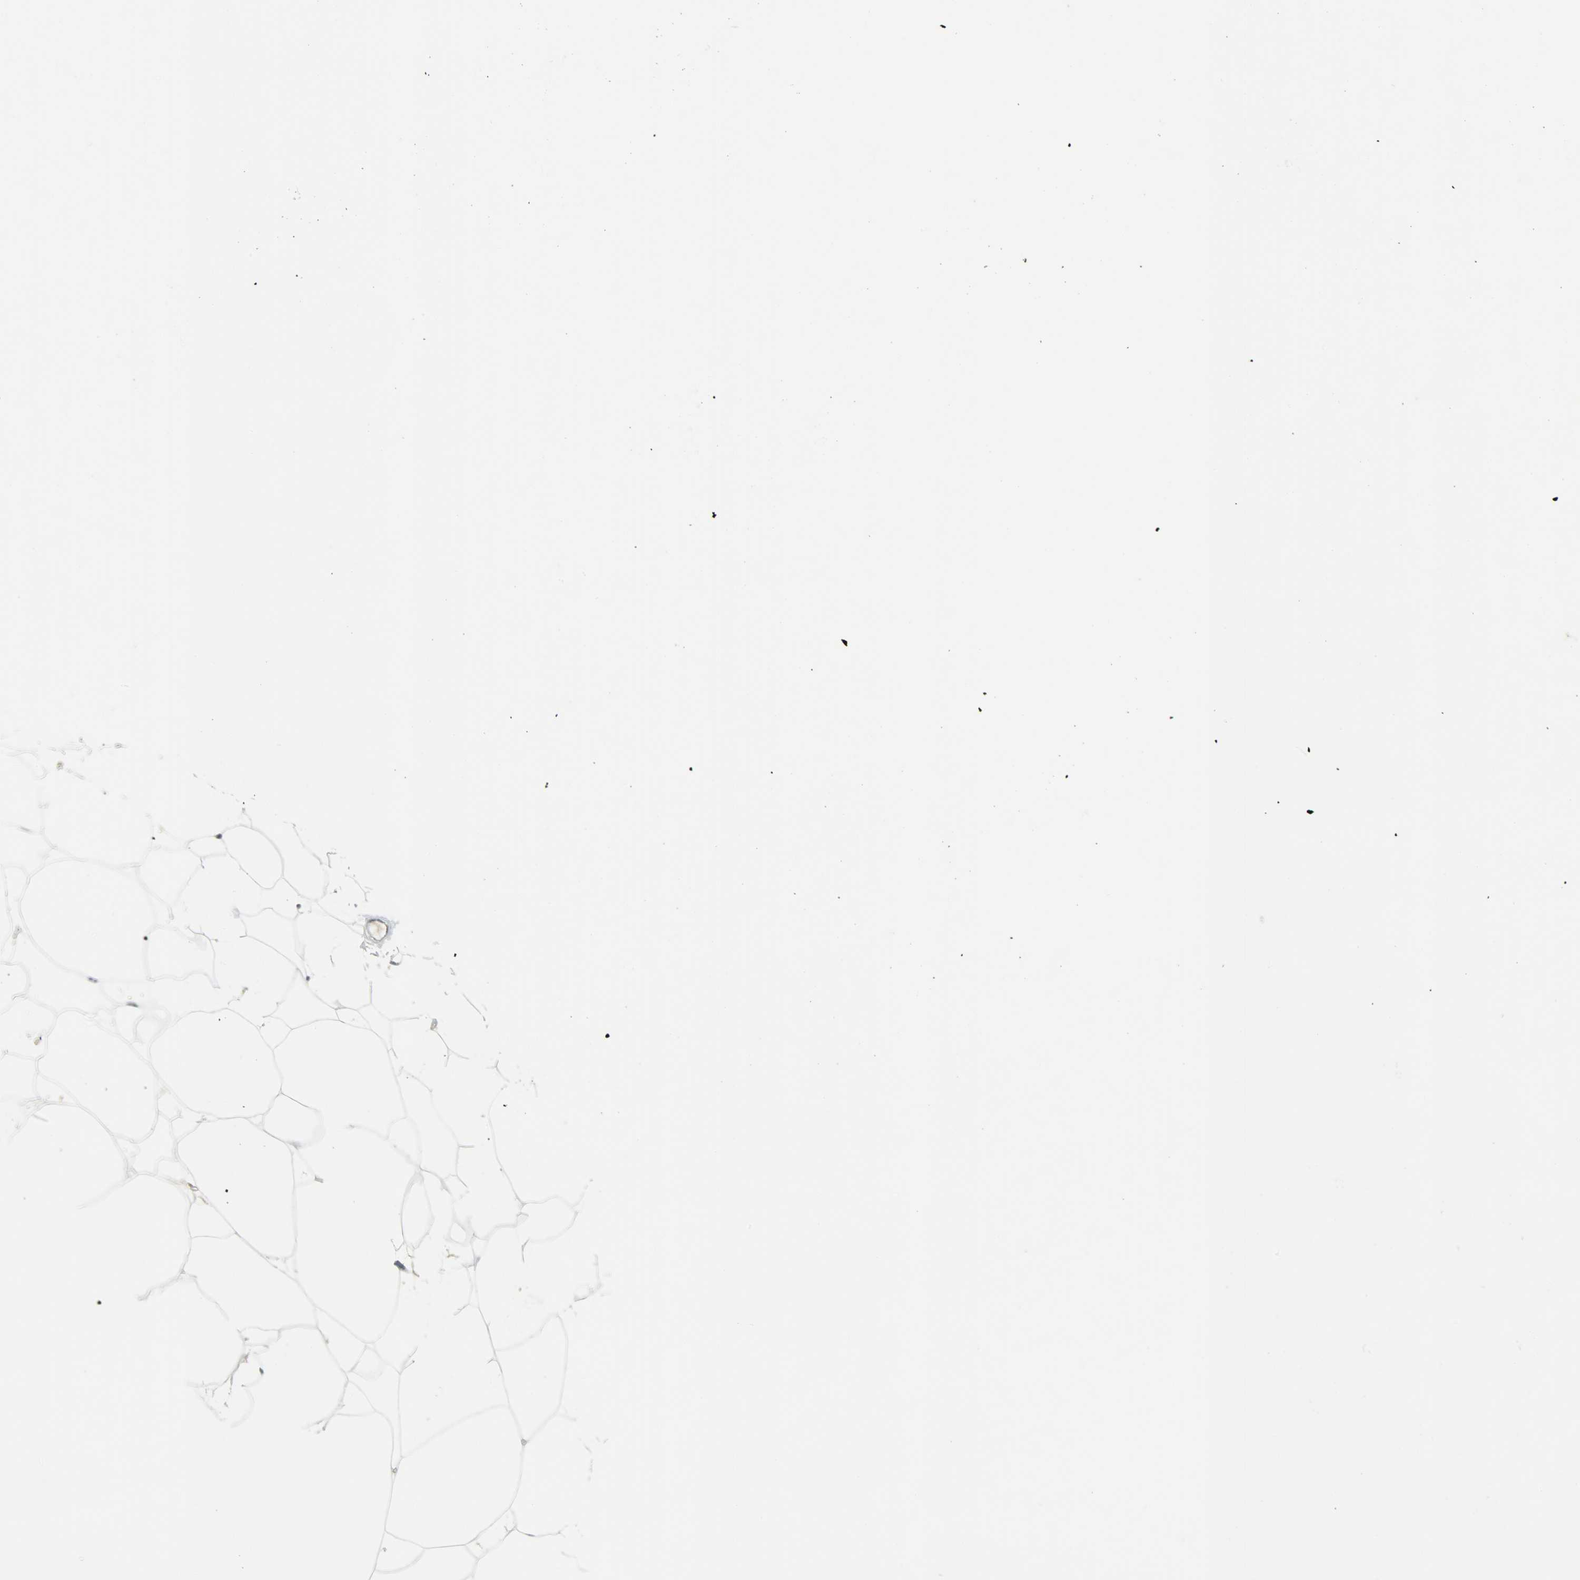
{"staining": {"intensity": "negative", "quantity": "none", "location": "none"}, "tissue": "adipose tissue", "cell_type": "Adipocytes", "image_type": "normal", "snomed": [{"axis": "morphology", "description": "Normal tissue, NOS"}, {"axis": "morphology", "description": "Duct carcinoma"}, {"axis": "topography", "description": "Breast"}, {"axis": "topography", "description": "Adipose tissue"}], "caption": "Adipocytes show no significant staining in unremarkable adipose tissue. (IHC, brightfield microscopy, high magnification).", "gene": "IL15", "patient": {"sex": "female", "age": 37}}